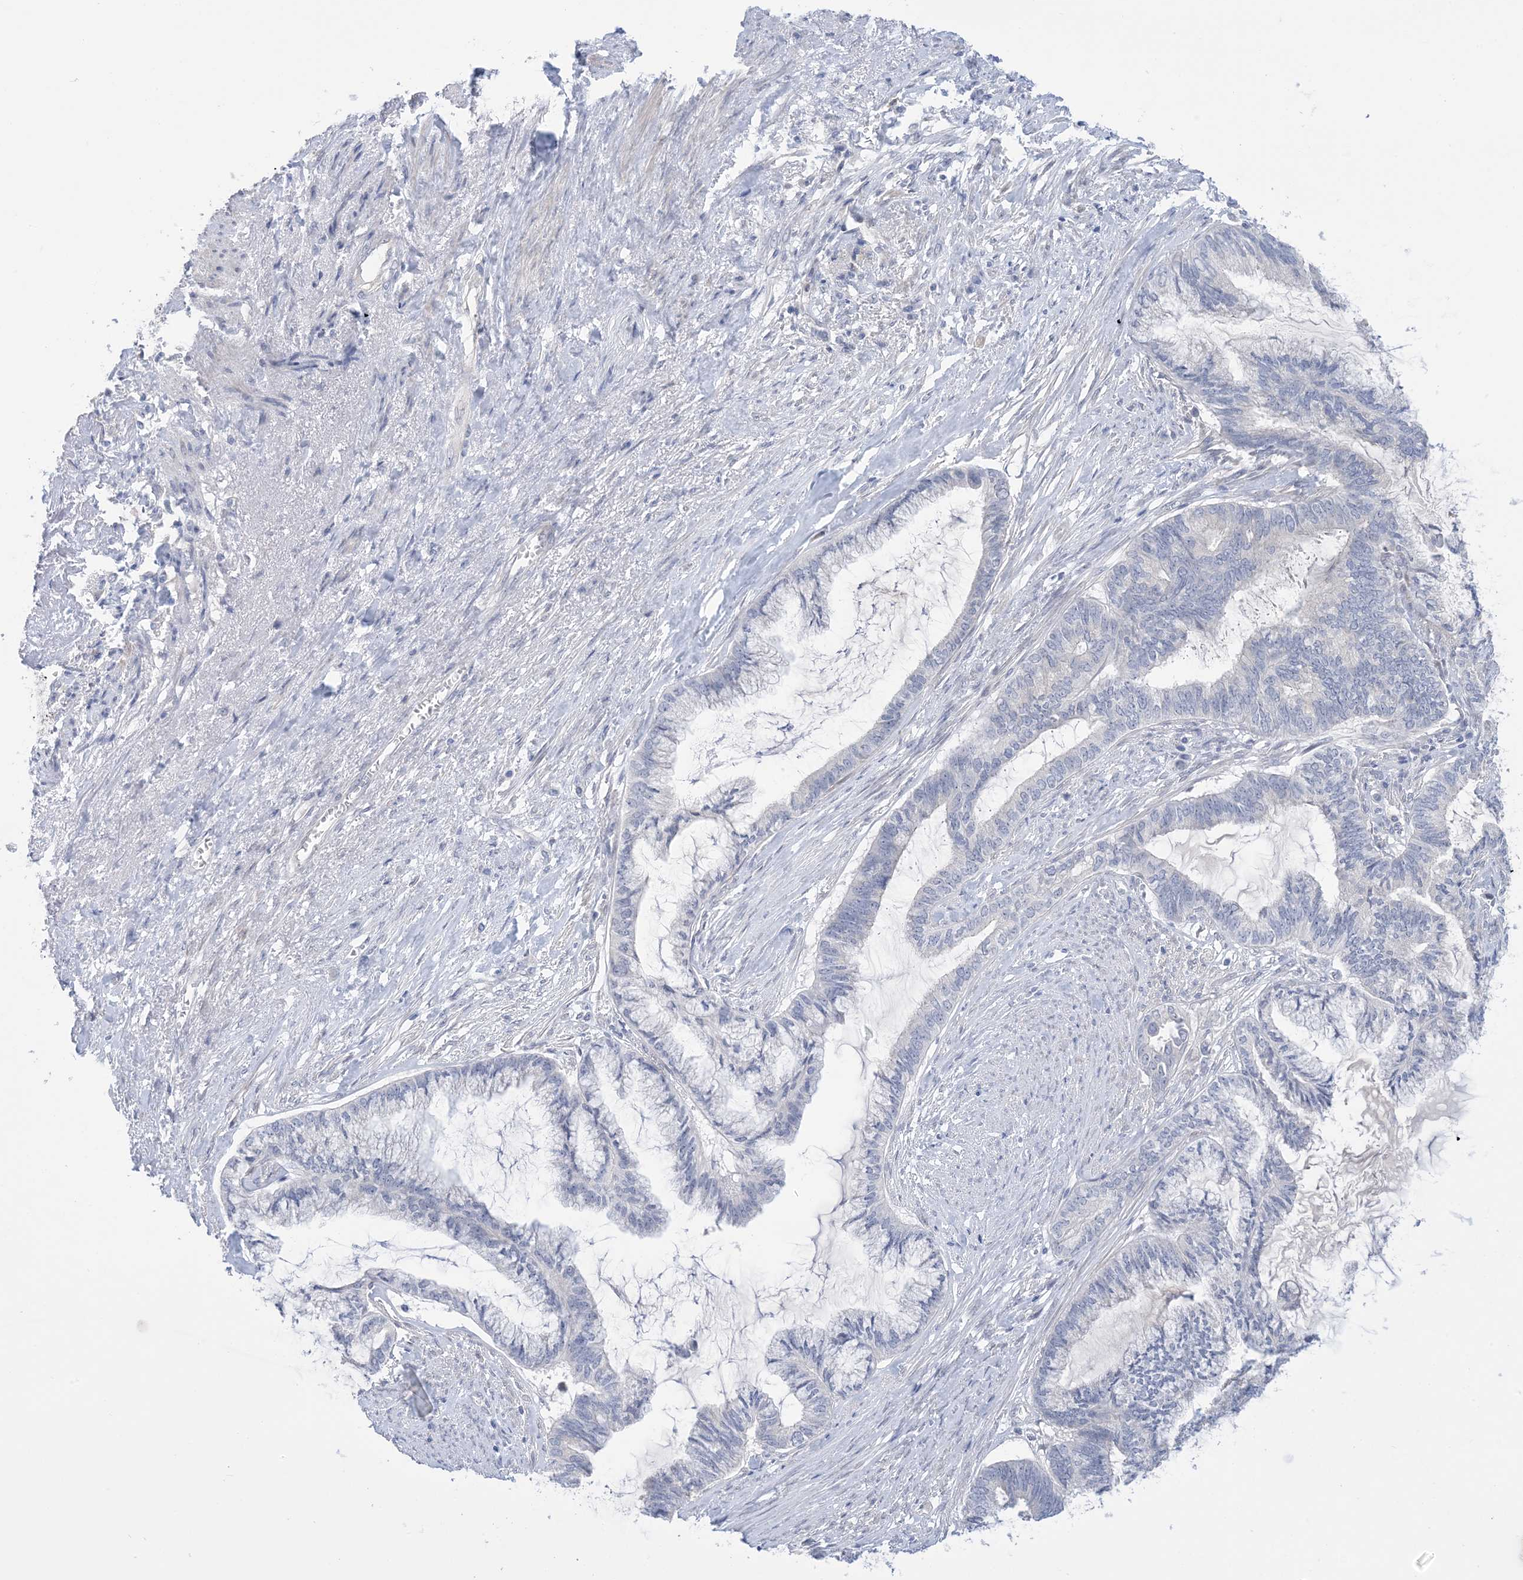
{"staining": {"intensity": "negative", "quantity": "none", "location": "none"}, "tissue": "endometrial cancer", "cell_type": "Tumor cells", "image_type": "cancer", "snomed": [{"axis": "morphology", "description": "Adenocarcinoma, NOS"}, {"axis": "topography", "description": "Endometrium"}], "caption": "High power microscopy photomicrograph of an immunohistochemistry image of endometrial adenocarcinoma, revealing no significant expression in tumor cells.", "gene": "TTYH1", "patient": {"sex": "female", "age": 86}}